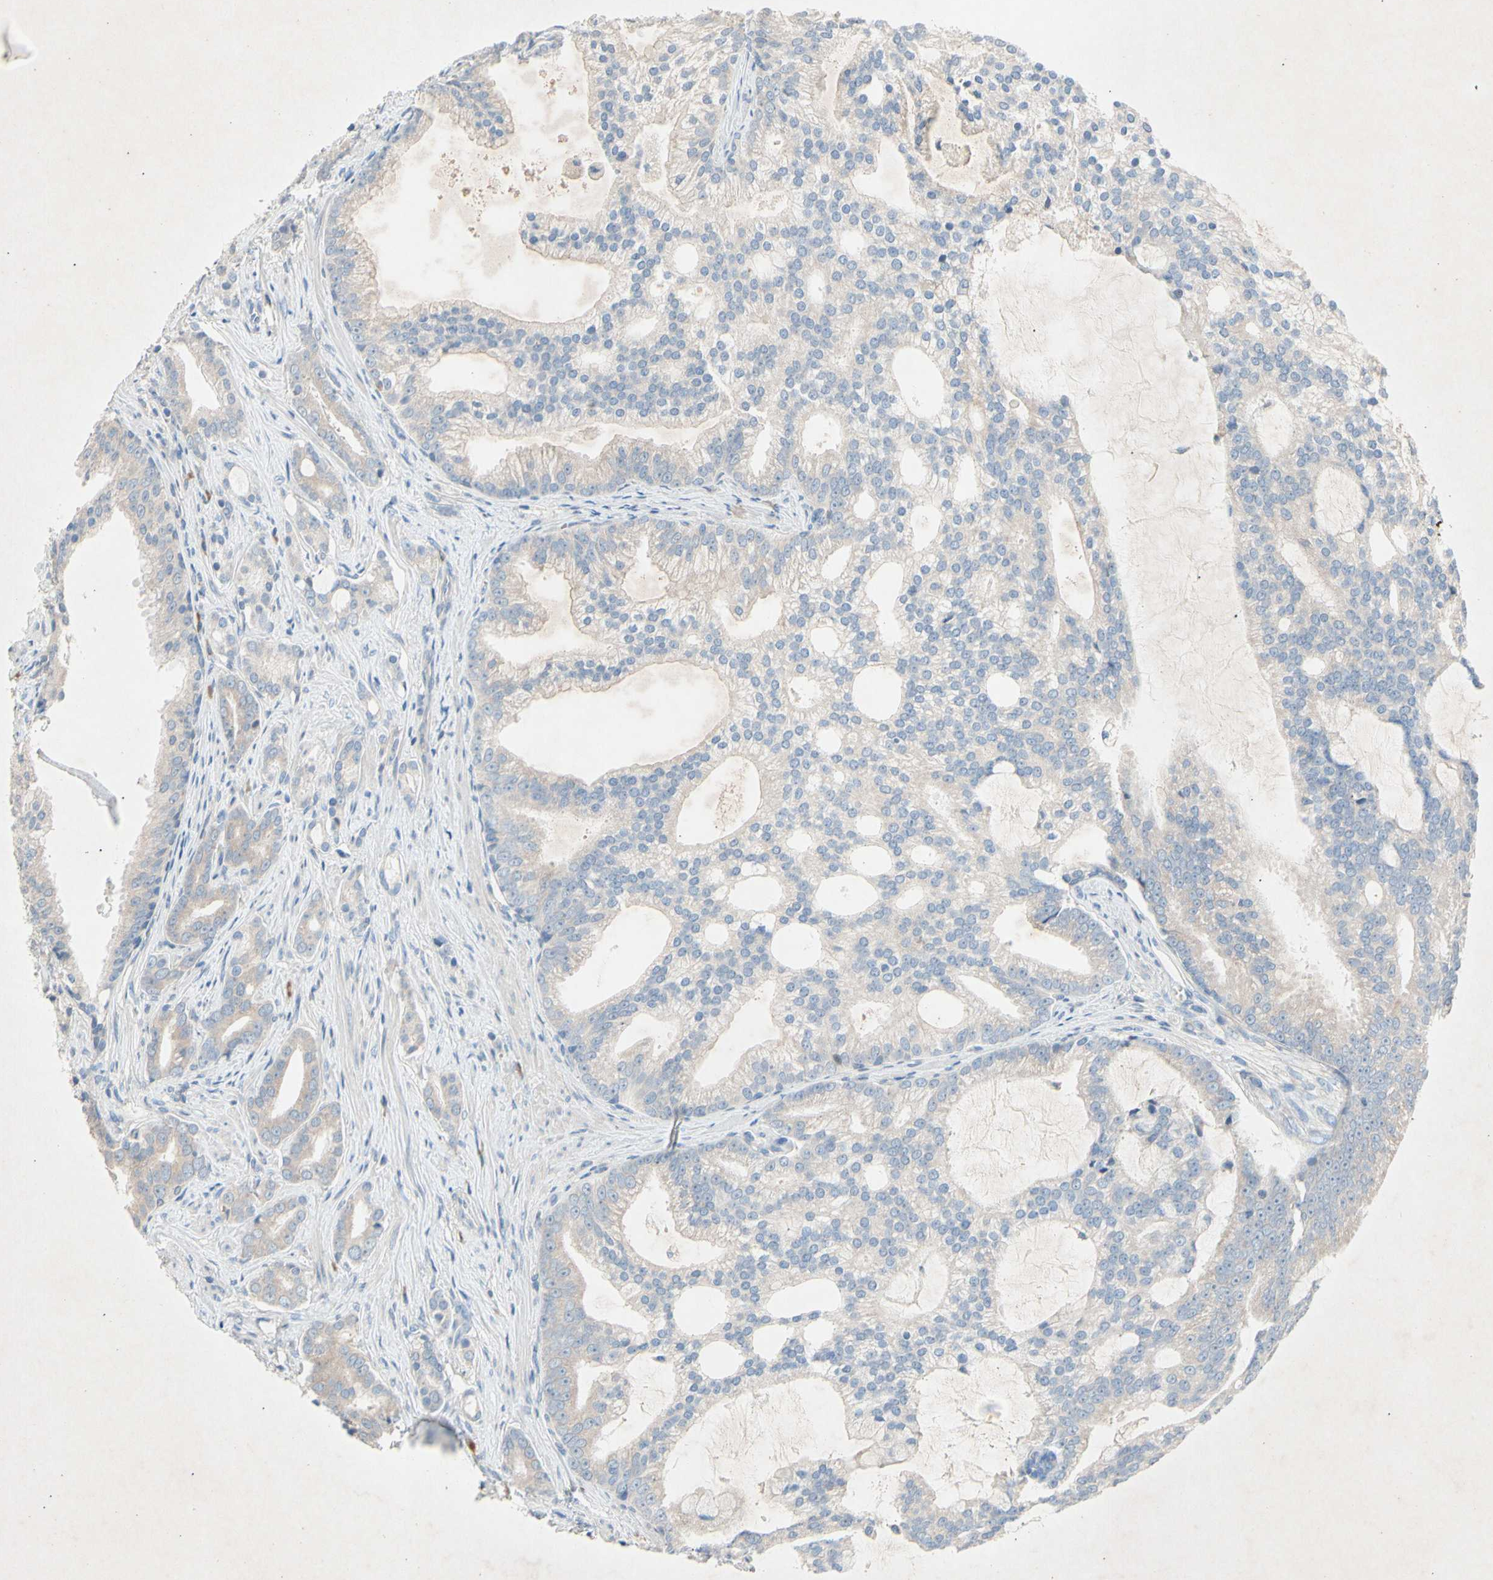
{"staining": {"intensity": "weak", "quantity": ">75%", "location": "cytoplasmic/membranous"}, "tissue": "prostate cancer", "cell_type": "Tumor cells", "image_type": "cancer", "snomed": [{"axis": "morphology", "description": "Adenocarcinoma, Low grade"}, {"axis": "topography", "description": "Prostate"}], "caption": "Prostate adenocarcinoma (low-grade) stained for a protein (brown) displays weak cytoplasmic/membranous positive positivity in approximately >75% of tumor cells.", "gene": "PRDX4", "patient": {"sex": "male", "age": 58}}